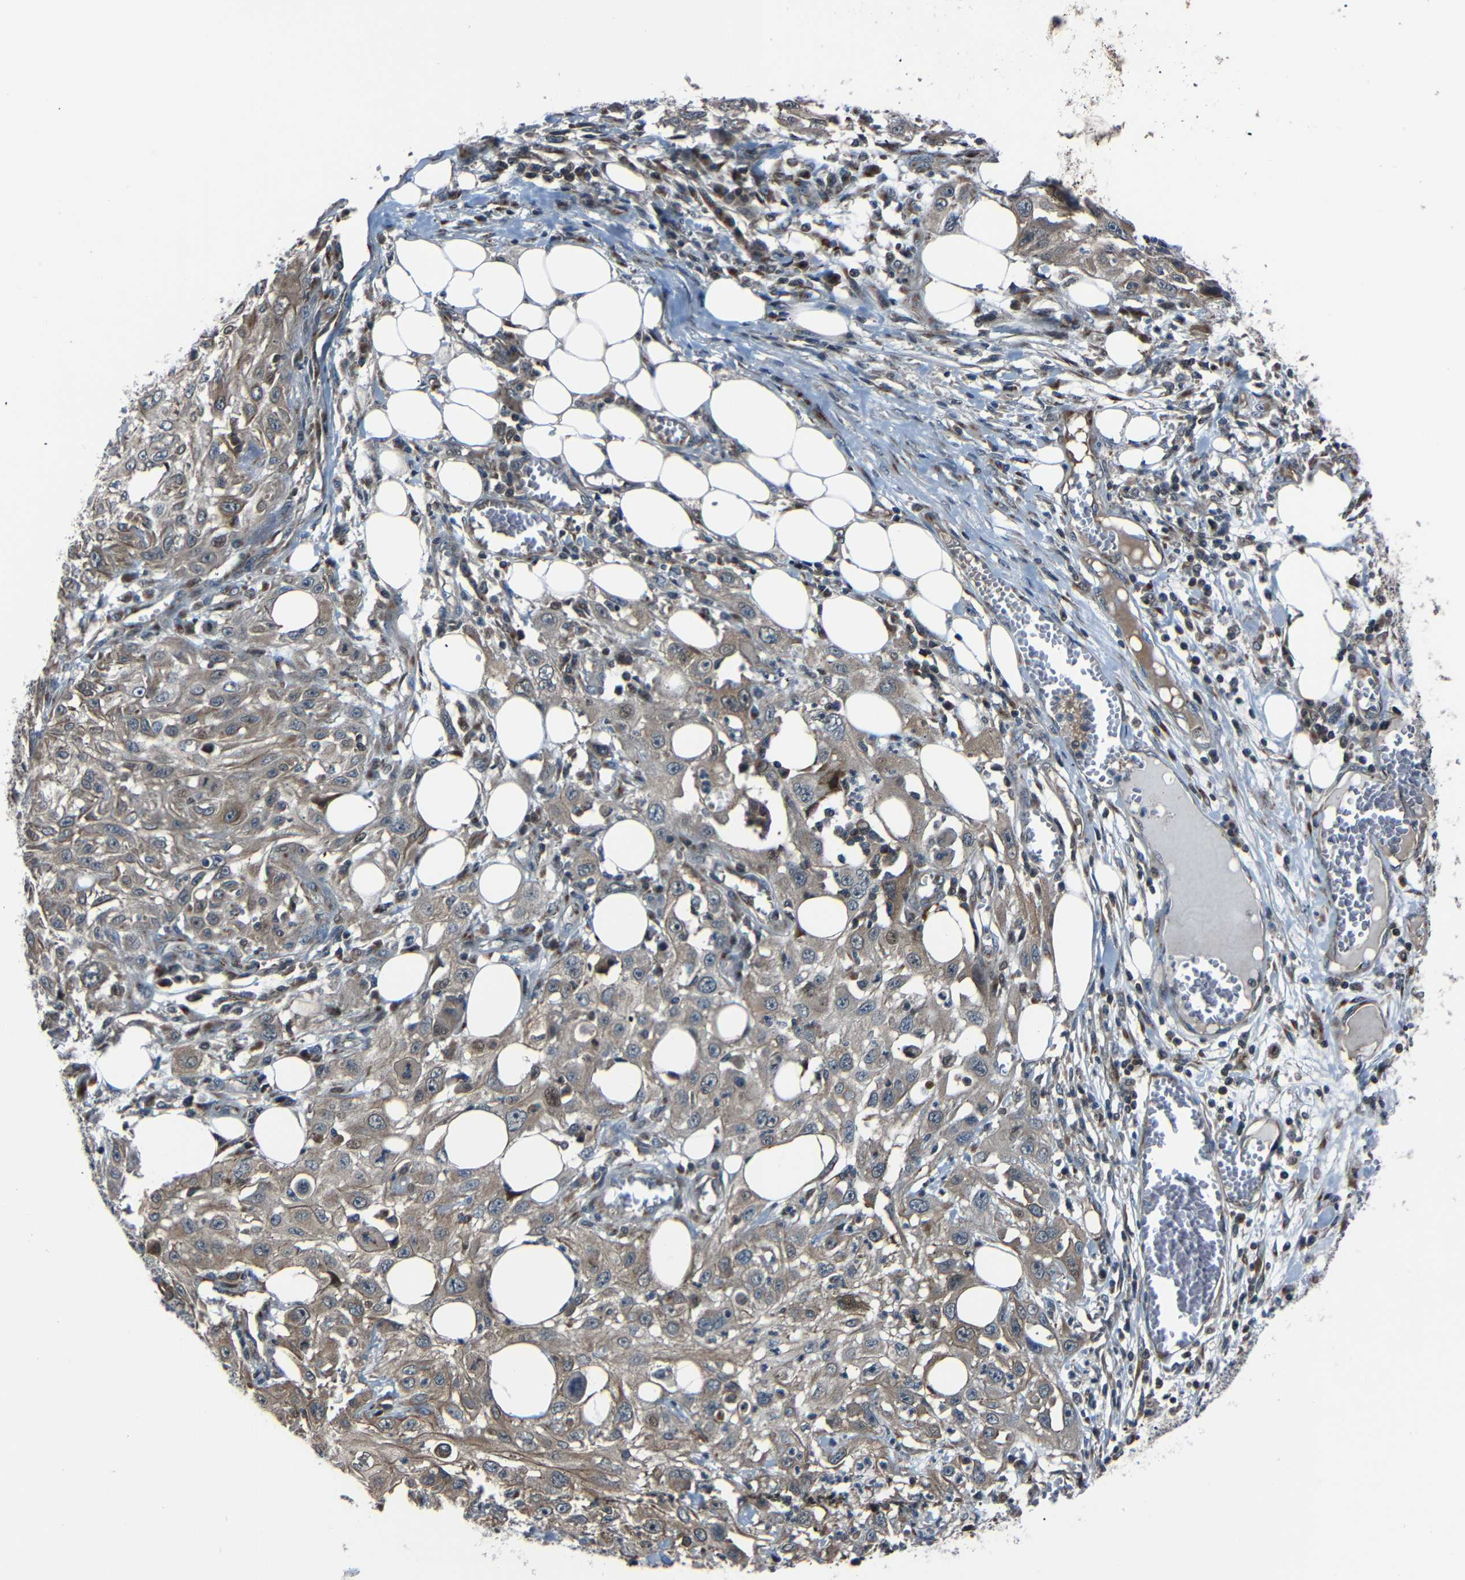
{"staining": {"intensity": "weak", "quantity": ">75%", "location": "cytoplasmic/membranous,nuclear"}, "tissue": "skin cancer", "cell_type": "Tumor cells", "image_type": "cancer", "snomed": [{"axis": "morphology", "description": "Squamous cell carcinoma, NOS"}, {"axis": "topography", "description": "Skin"}], "caption": "Immunohistochemistry (IHC) photomicrograph of neoplastic tissue: human squamous cell carcinoma (skin) stained using IHC displays low levels of weak protein expression localized specifically in the cytoplasmic/membranous and nuclear of tumor cells, appearing as a cytoplasmic/membranous and nuclear brown color.", "gene": "AKAP9", "patient": {"sex": "male", "age": 75}}